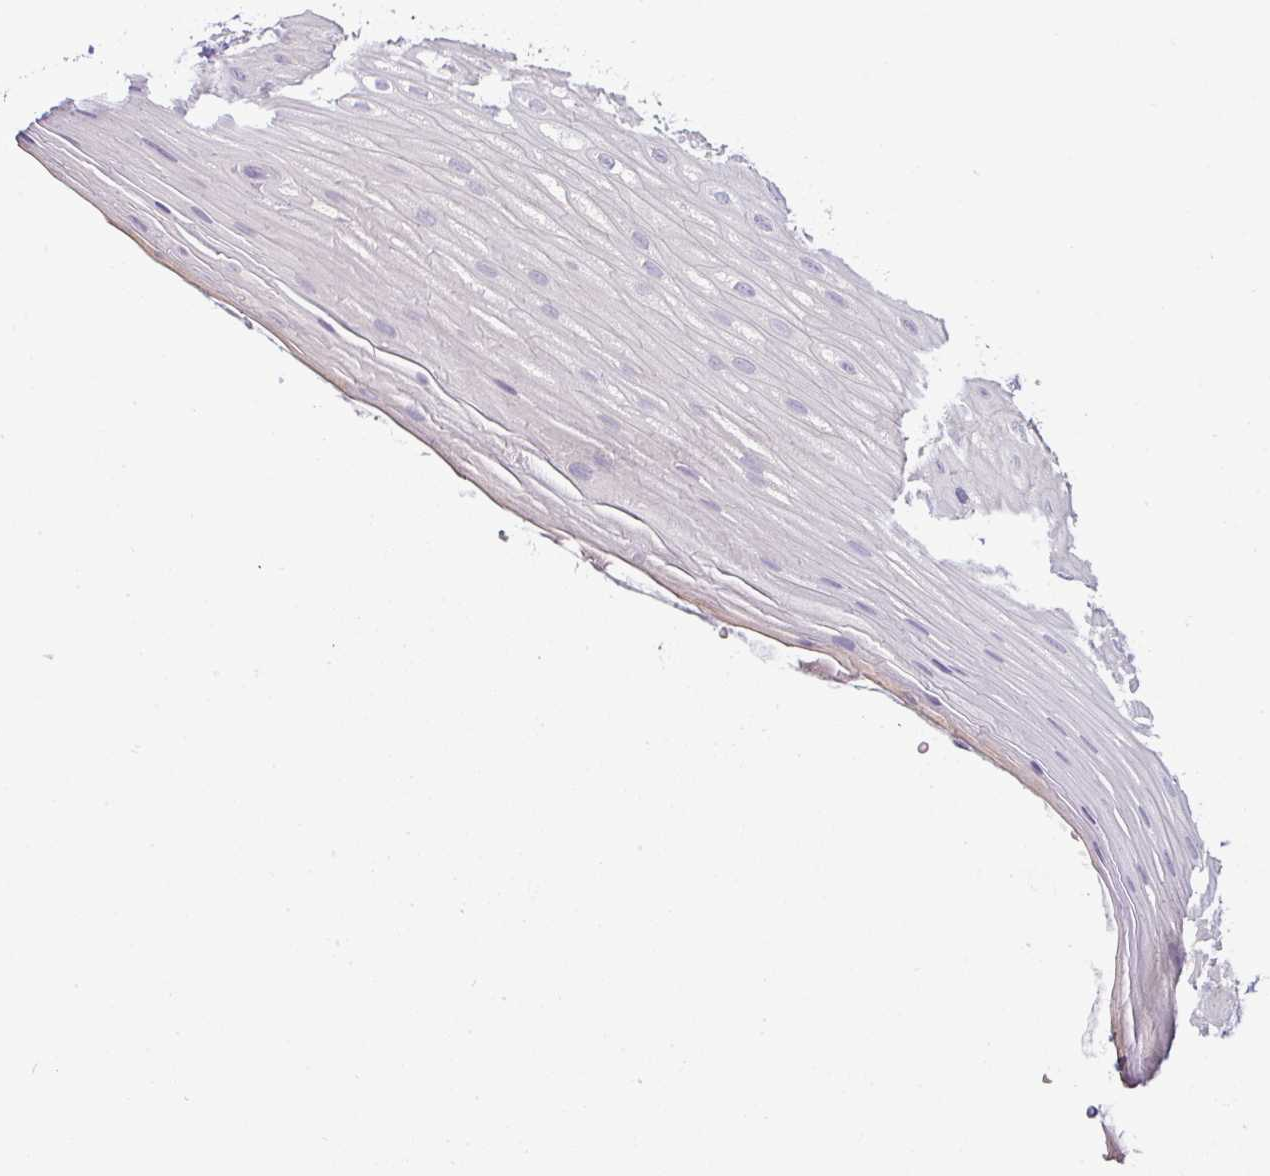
{"staining": {"intensity": "negative", "quantity": "none", "location": "none"}, "tissue": "oral mucosa", "cell_type": "Squamous epithelial cells", "image_type": "normal", "snomed": [{"axis": "morphology", "description": "Normal tissue, NOS"}, {"axis": "topography", "description": "Oral tissue"}], "caption": "Unremarkable oral mucosa was stained to show a protein in brown. There is no significant positivity in squamous epithelial cells. (DAB (3,3'-diaminobenzidine) IHC, high magnification).", "gene": "HBEGF", "patient": {"sex": "female", "age": 67}}